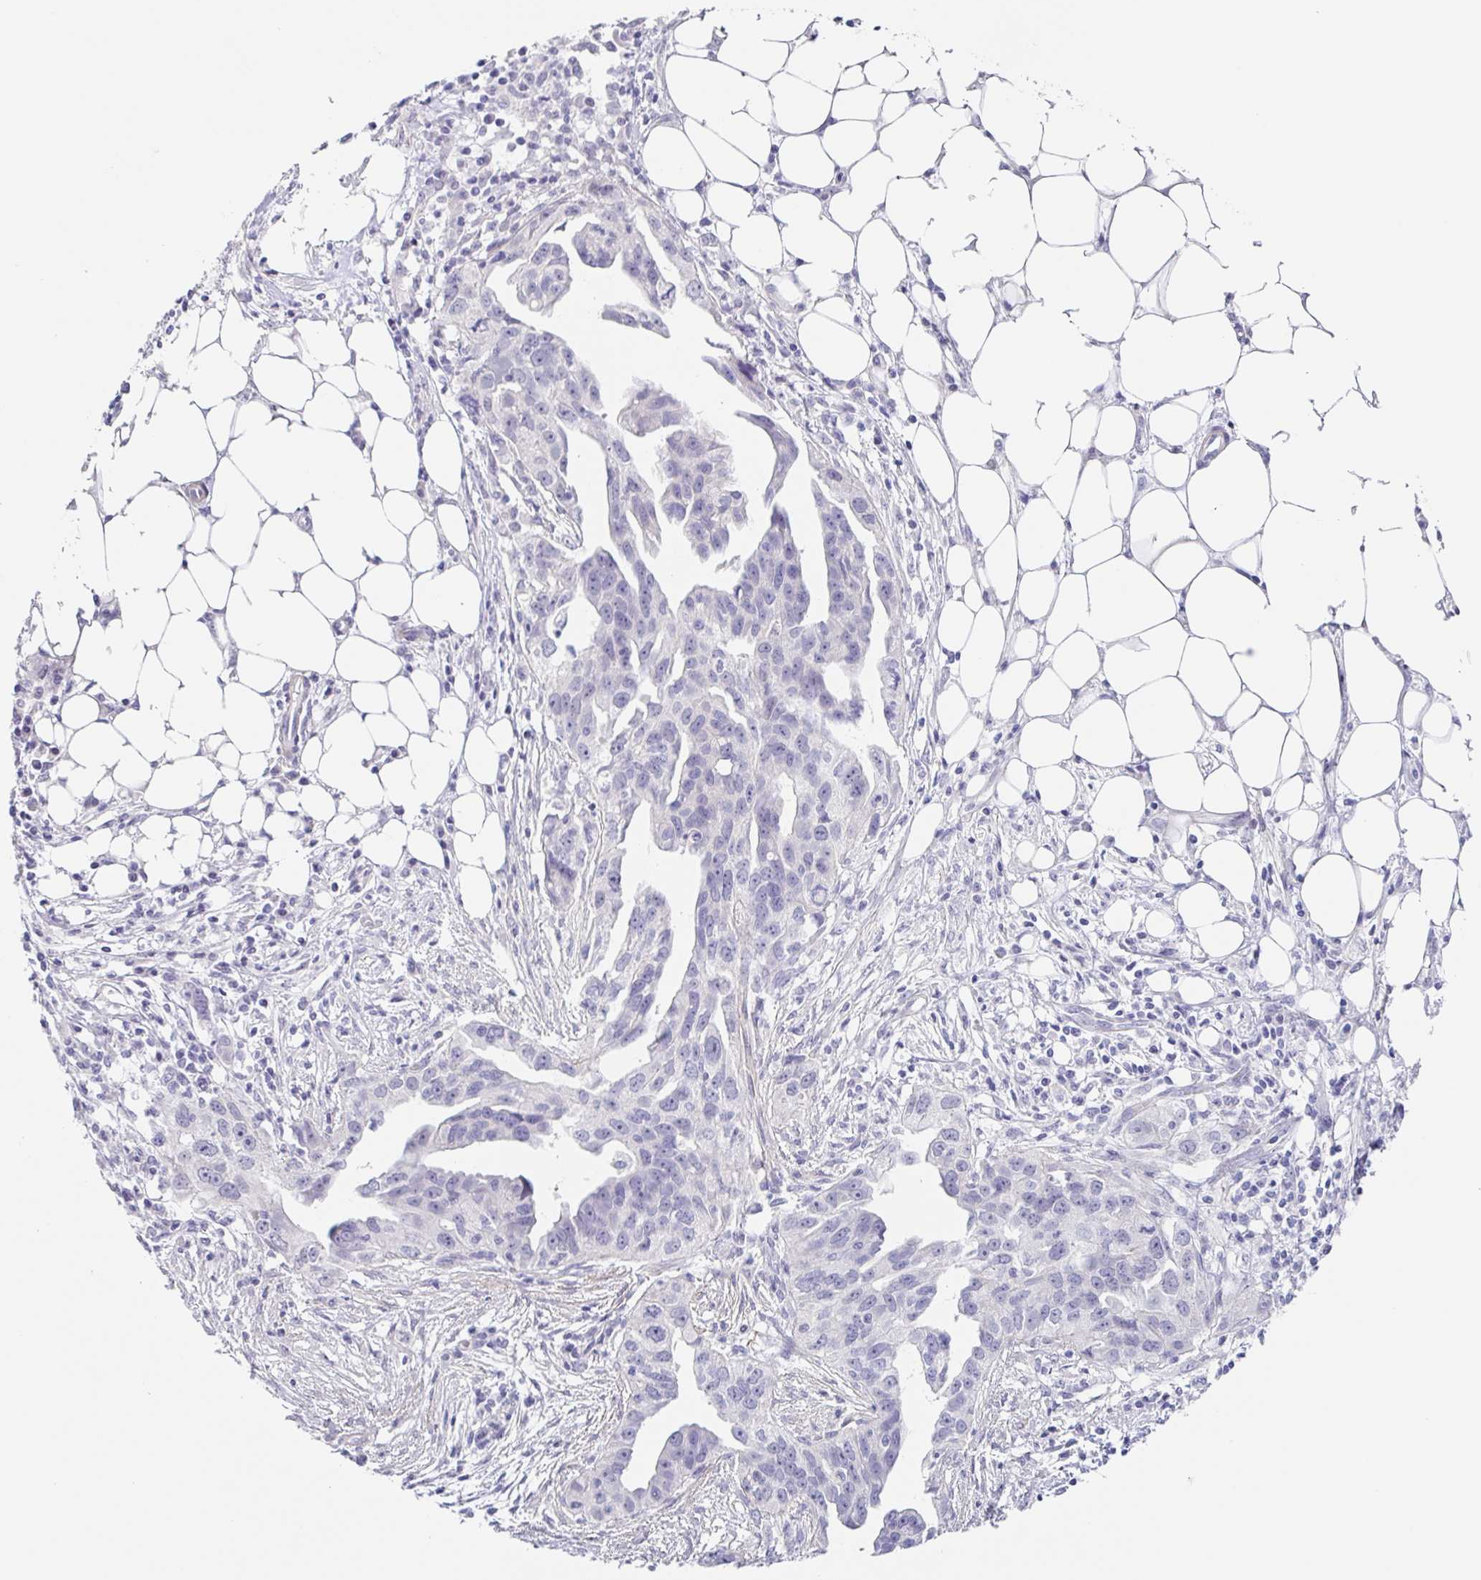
{"staining": {"intensity": "negative", "quantity": "none", "location": "none"}, "tissue": "ovarian cancer", "cell_type": "Tumor cells", "image_type": "cancer", "snomed": [{"axis": "morphology", "description": "Carcinoma, endometroid"}, {"axis": "morphology", "description": "Cystadenocarcinoma, serous, NOS"}, {"axis": "topography", "description": "Ovary"}], "caption": "This is an immunohistochemistry histopathology image of ovarian cancer. There is no expression in tumor cells.", "gene": "DCAF17", "patient": {"sex": "female", "age": 45}}